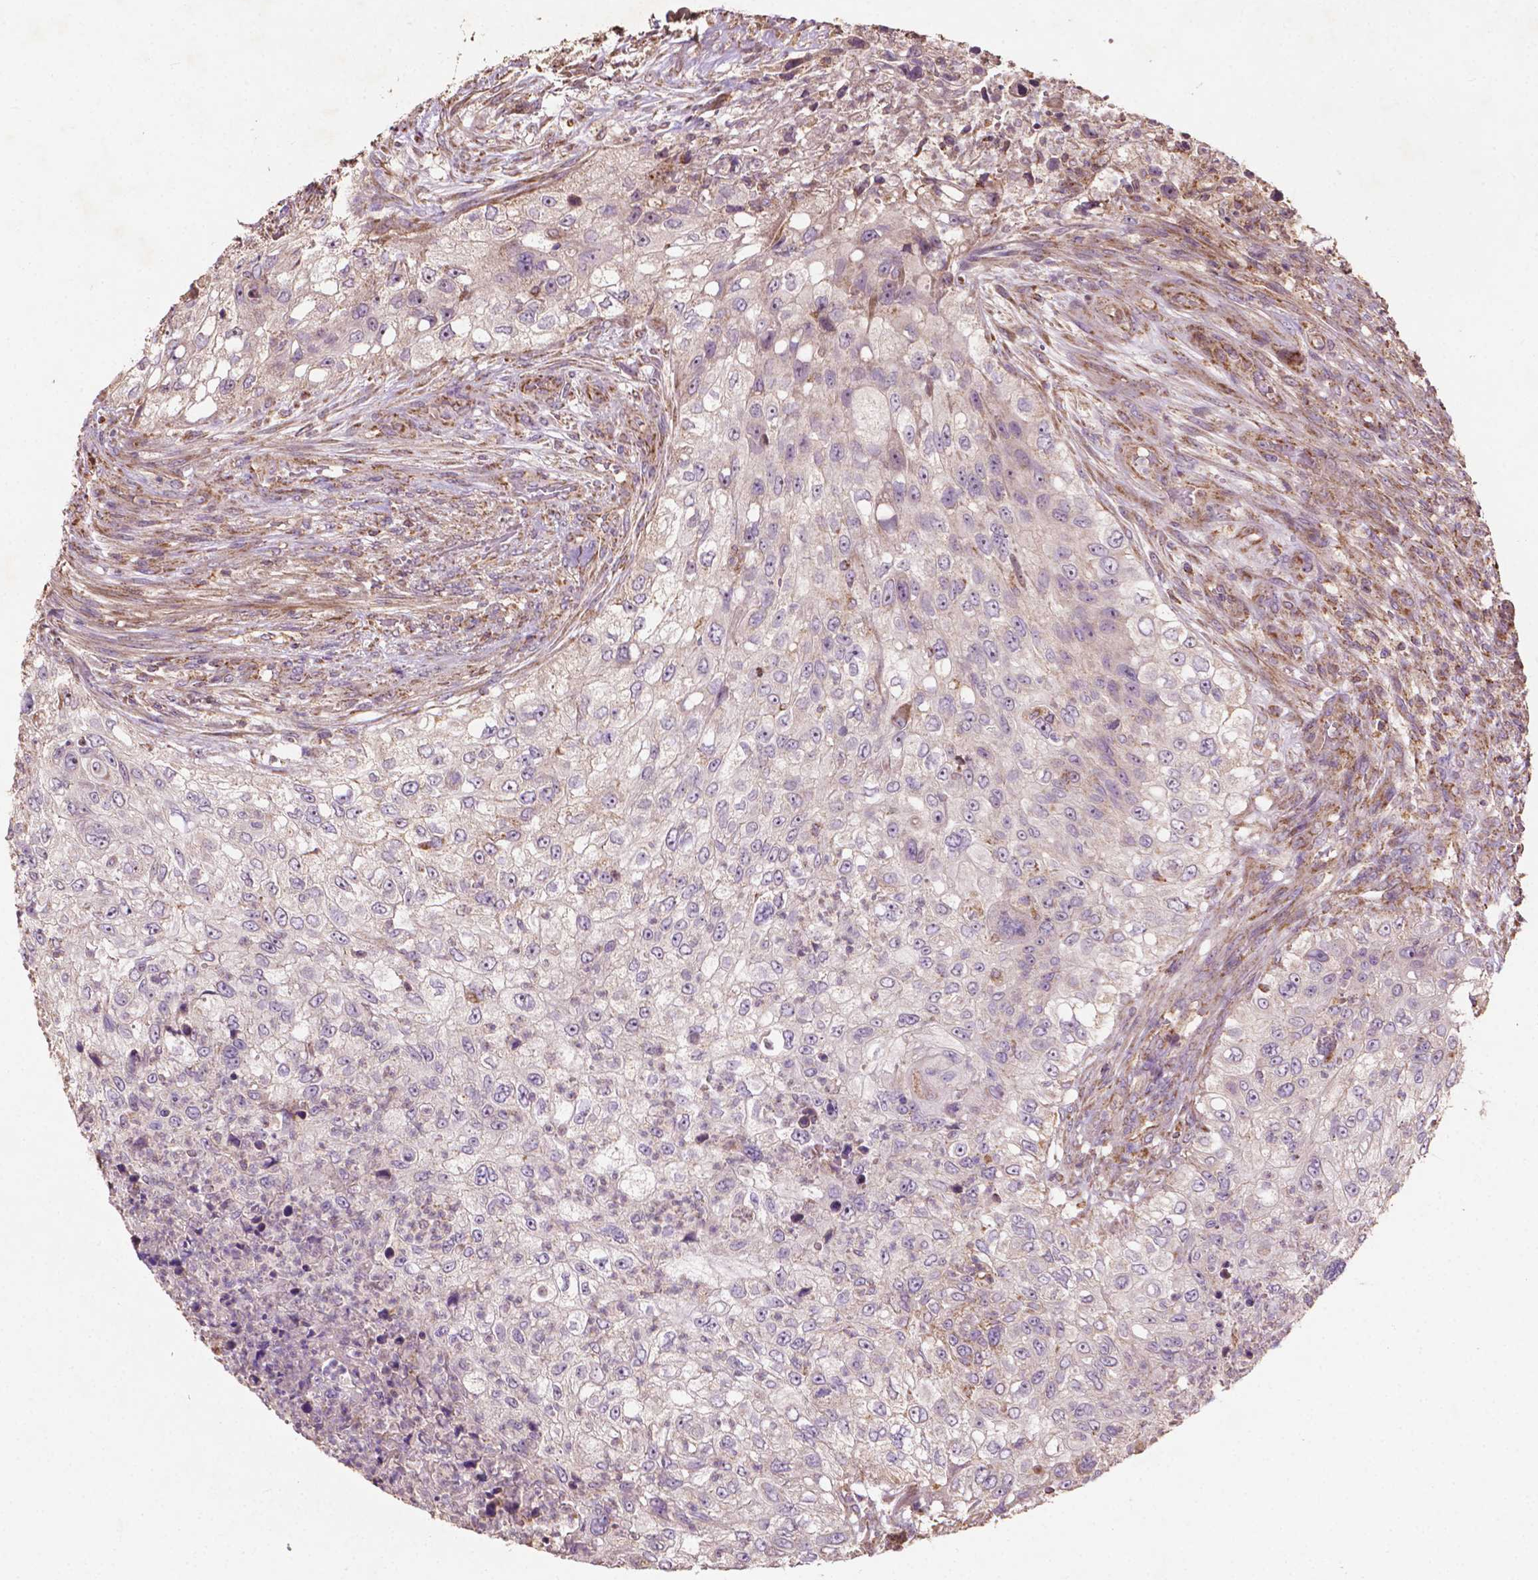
{"staining": {"intensity": "negative", "quantity": "none", "location": "none"}, "tissue": "urothelial cancer", "cell_type": "Tumor cells", "image_type": "cancer", "snomed": [{"axis": "morphology", "description": "Urothelial carcinoma, High grade"}, {"axis": "topography", "description": "Urinary bladder"}], "caption": "Tumor cells show no significant protein positivity in high-grade urothelial carcinoma. (DAB immunohistochemistry visualized using brightfield microscopy, high magnification).", "gene": "LRR1", "patient": {"sex": "female", "age": 60}}